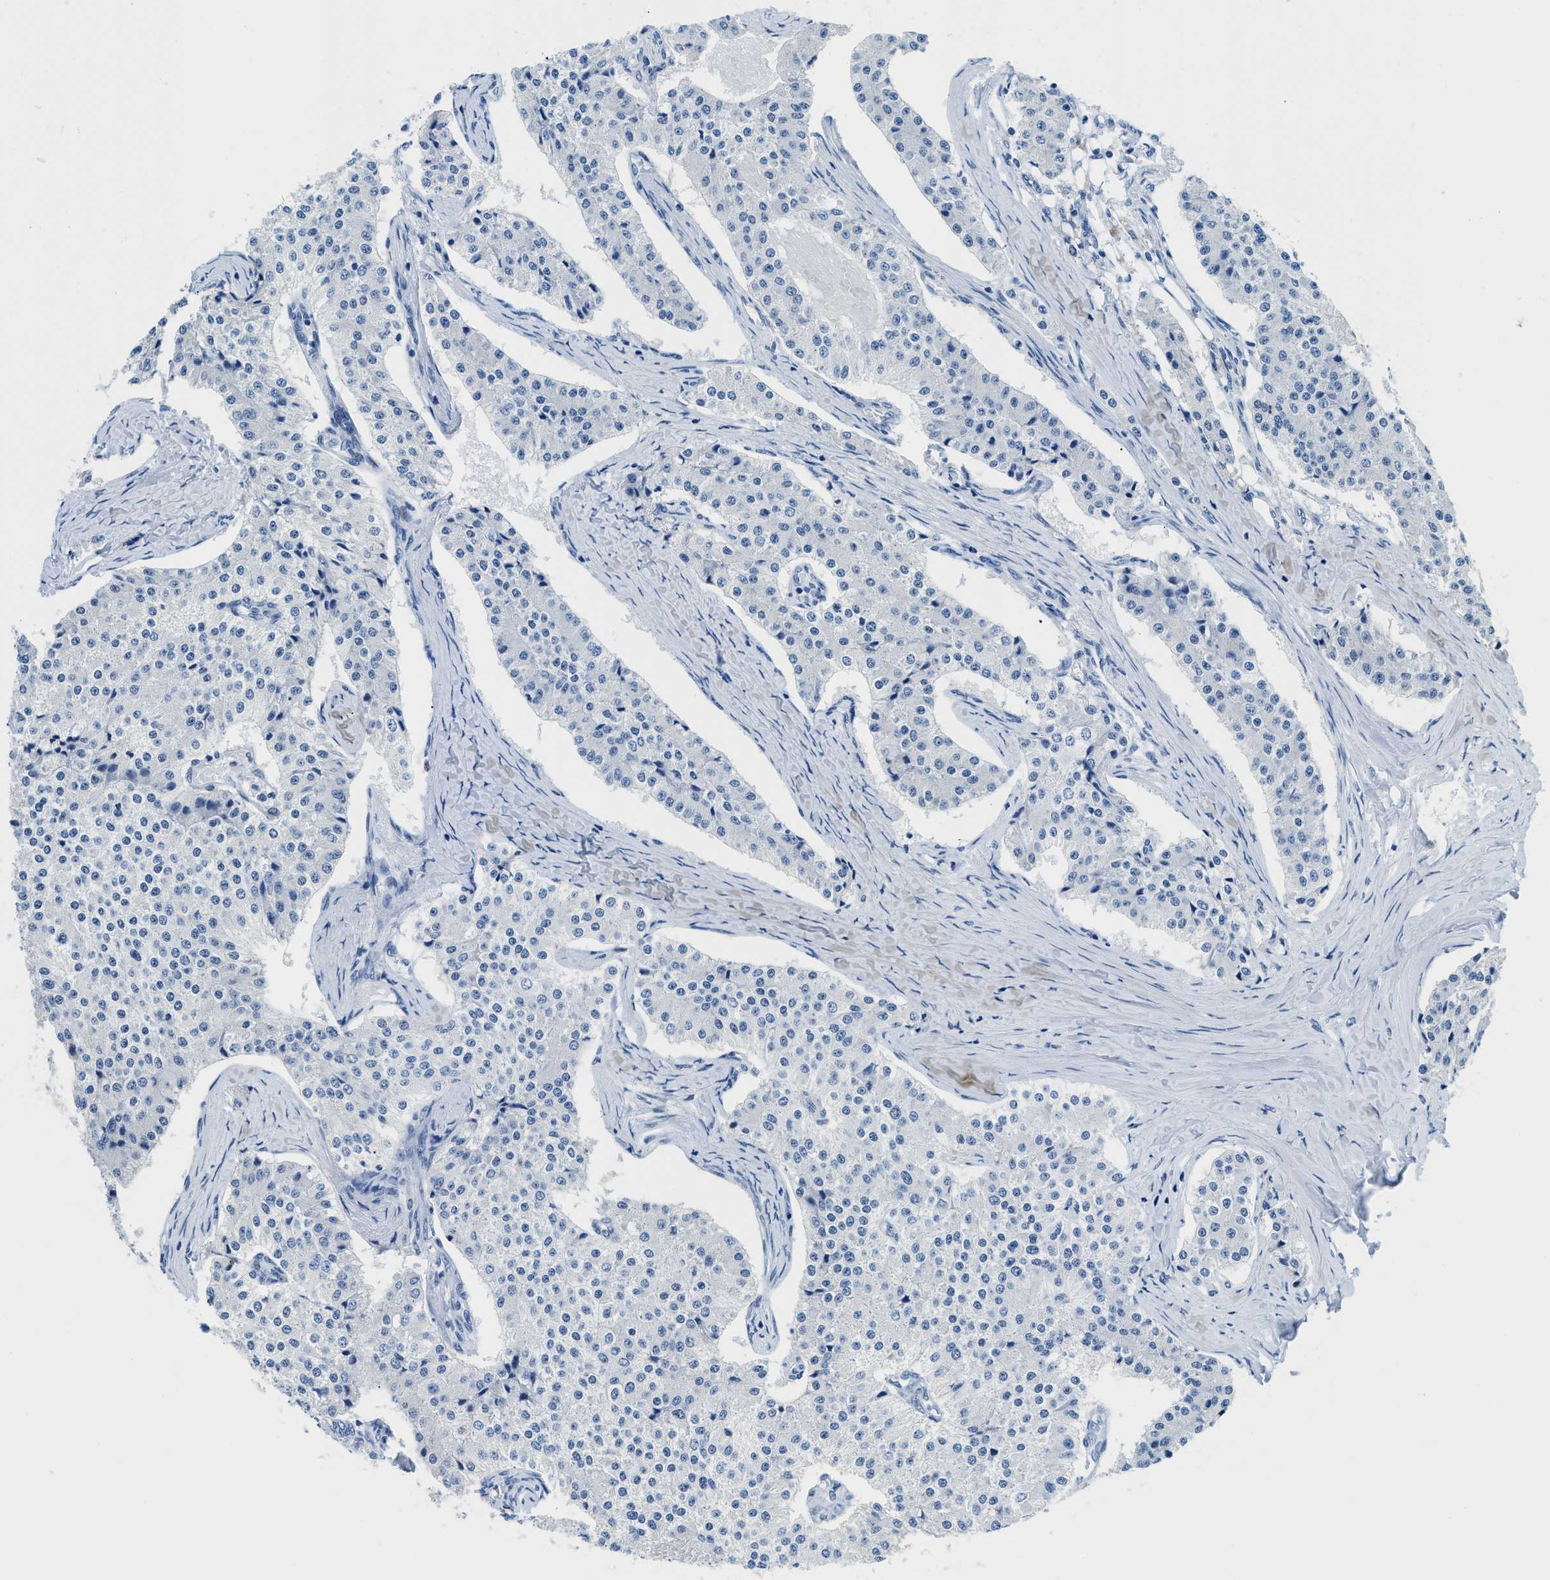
{"staining": {"intensity": "negative", "quantity": "none", "location": "none"}, "tissue": "carcinoid", "cell_type": "Tumor cells", "image_type": "cancer", "snomed": [{"axis": "morphology", "description": "Carcinoid, malignant, NOS"}, {"axis": "topography", "description": "Colon"}], "caption": "Immunohistochemistry micrograph of neoplastic tissue: human malignant carcinoid stained with DAB (3,3'-diaminobenzidine) reveals no significant protein positivity in tumor cells. (Brightfield microscopy of DAB immunohistochemistry (IHC) at high magnification).", "gene": "MBL2", "patient": {"sex": "female", "age": 52}}